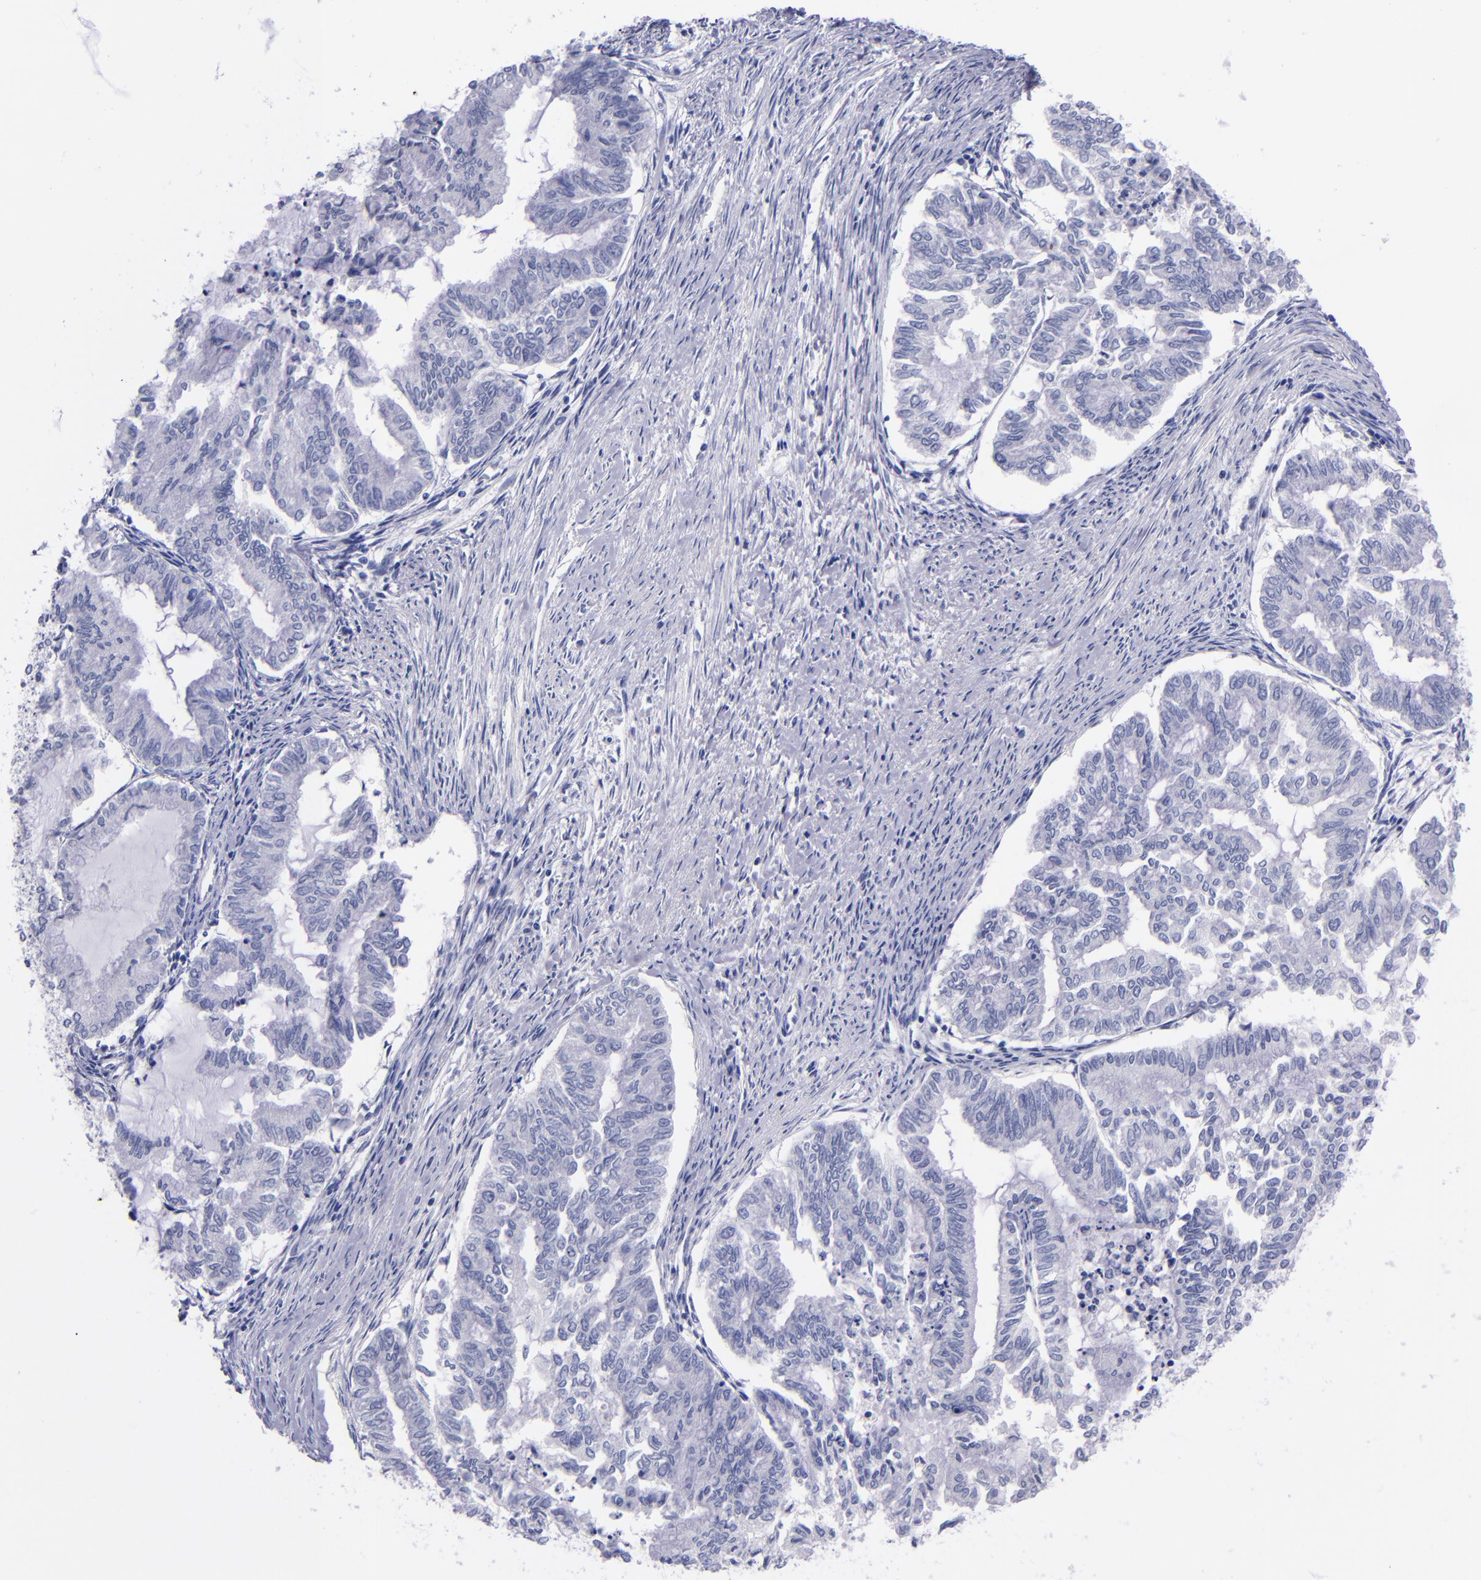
{"staining": {"intensity": "negative", "quantity": "none", "location": "none"}, "tissue": "endometrial cancer", "cell_type": "Tumor cells", "image_type": "cancer", "snomed": [{"axis": "morphology", "description": "Adenocarcinoma, NOS"}, {"axis": "topography", "description": "Endometrium"}], "caption": "The histopathology image reveals no significant staining in tumor cells of adenocarcinoma (endometrial). Nuclei are stained in blue.", "gene": "SV2A", "patient": {"sex": "female", "age": 79}}